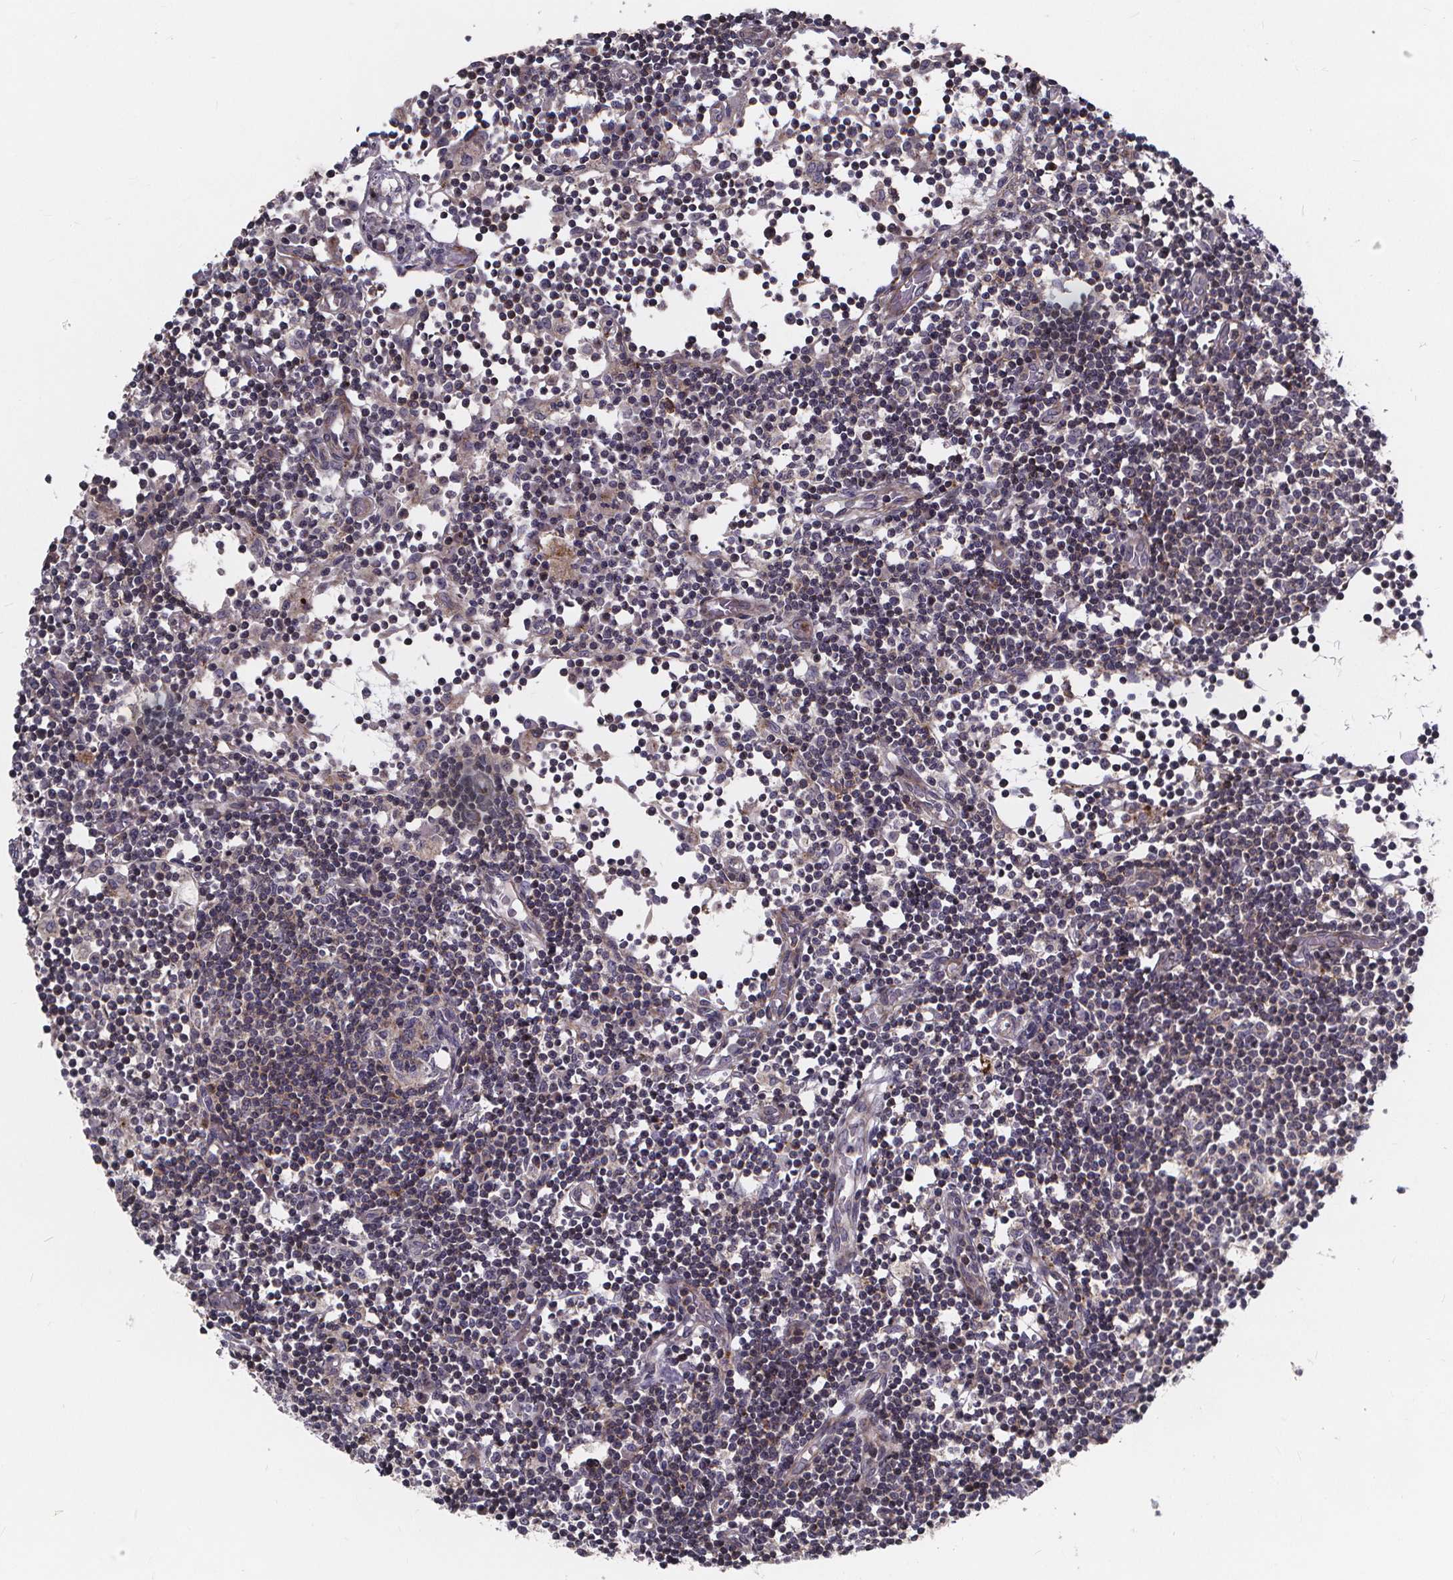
{"staining": {"intensity": "negative", "quantity": "none", "location": "none"}, "tissue": "lymph node", "cell_type": "Germinal center cells", "image_type": "normal", "snomed": [{"axis": "morphology", "description": "Normal tissue, NOS"}, {"axis": "topography", "description": "Lymph node"}], "caption": "Immunohistochemistry histopathology image of benign lymph node stained for a protein (brown), which exhibits no expression in germinal center cells.", "gene": "FBXW2", "patient": {"sex": "female", "age": 72}}